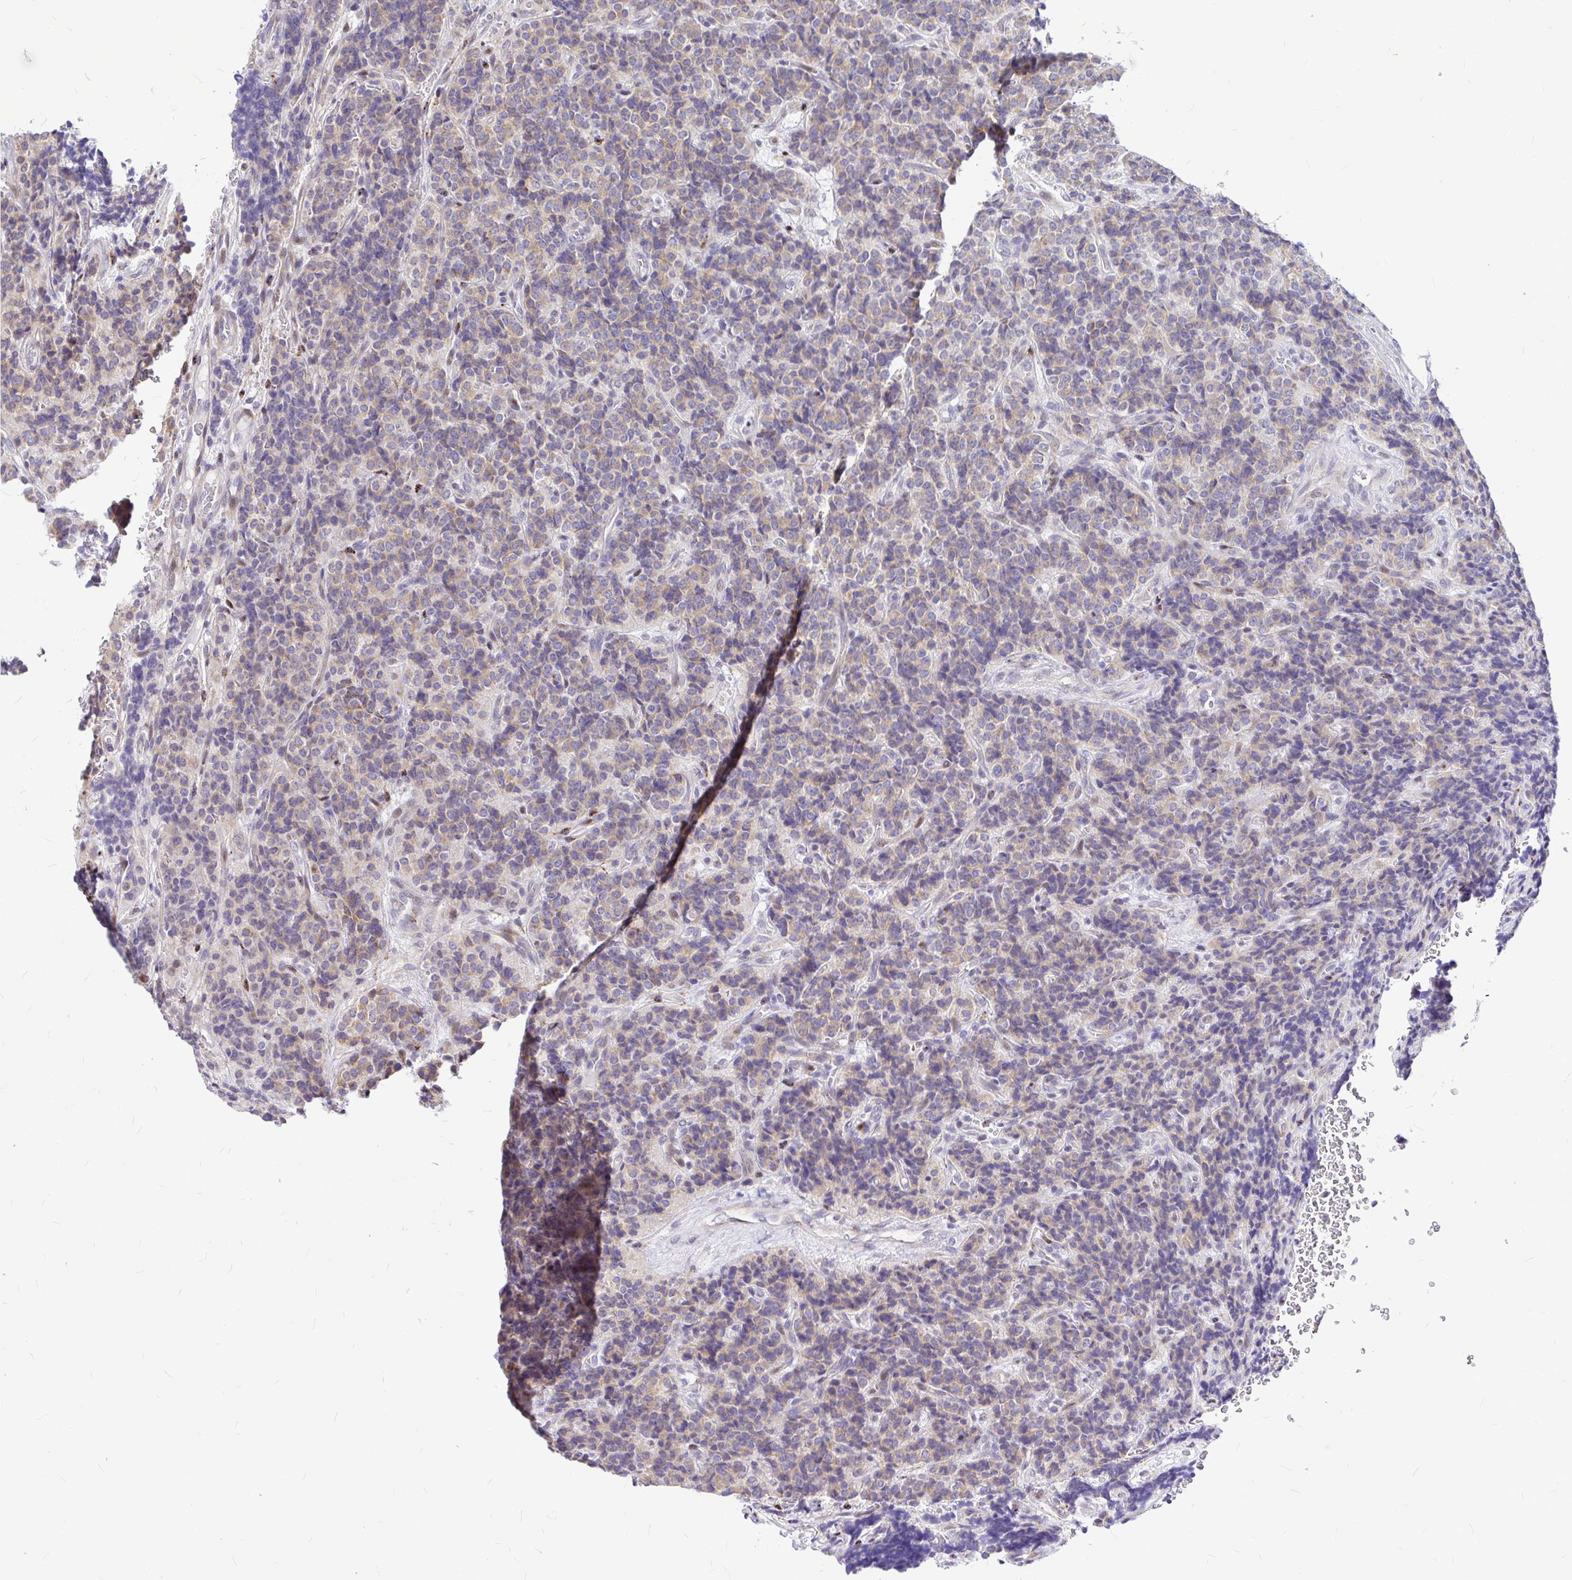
{"staining": {"intensity": "weak", "quantity": "25%-75%", "location": "cytoplasmic/membranous"}, "tissue": "carcinoid", "cell_type": "Tumor cells", "image_type": "cancer", "snomed": [{"axis": "morphology", "description": "Carcinoid, malignant, NOS"}, {"axis": "topography", "description": "Pancreas"}], "caption": "An image of malignant carcinoid stained for a protein demonstrates weak cytoplasmic/membranous brown staining in tumor cells. (Brightfield microscopy of DAB IHC at high magnification).", "gene": "GABBR2", "patient": {"sex": "male", "age": 36}}